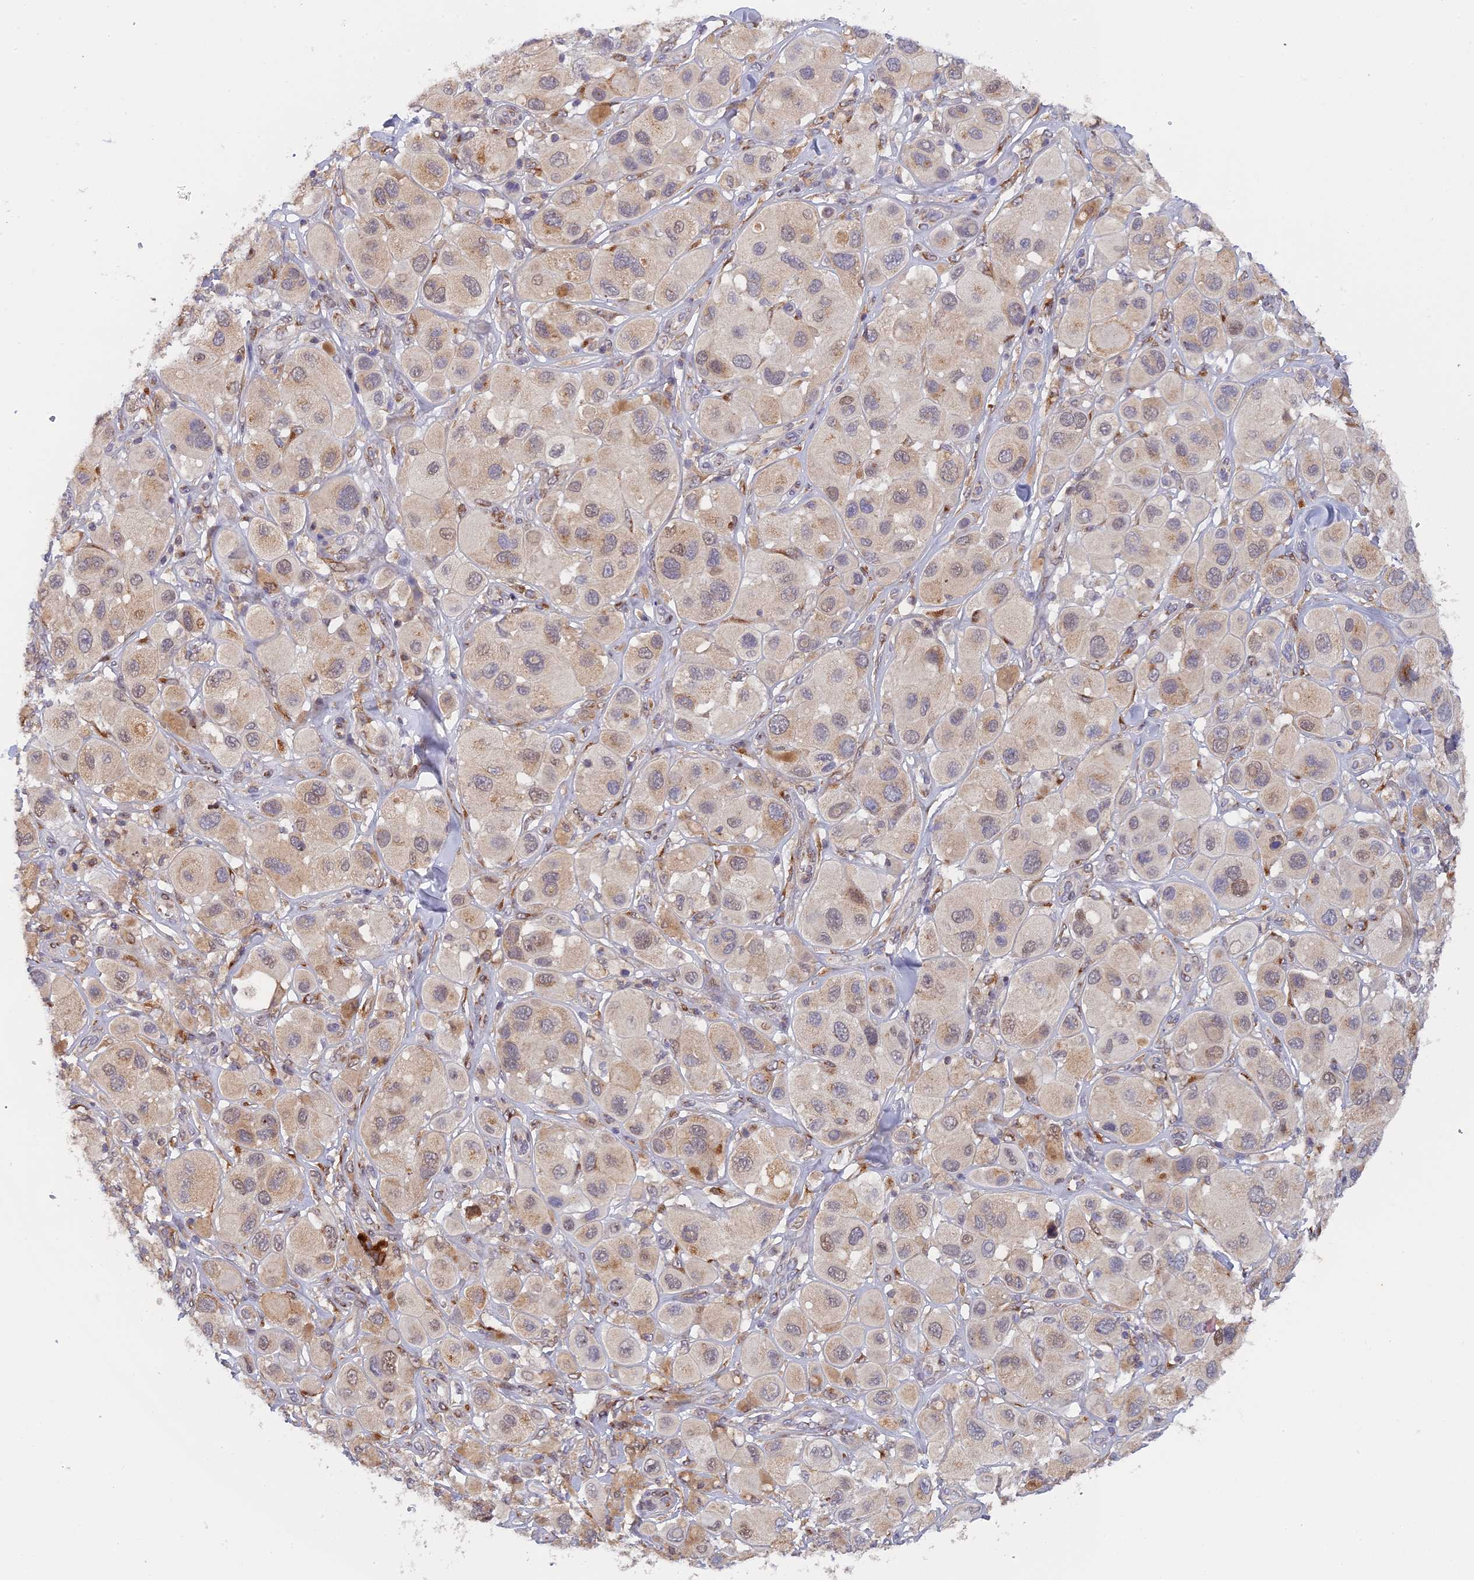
{"staining": {"intensity": "weak", "quantity": "25%-75%", "location": "cytoplasmic/membranous,nuclear"}, "tissue": "melanoma", "cell_type": "Tumor cells", "image_type": "cancer", "snomed": [{"axis": "morphology", "description": "Malignant melanoma, Metastatic site"}, {"axis": "topography", "description": "Skin"}], "caption": "The histopathology image exhibits a brown stain indicating the presence of a protein in the cytoplasmic/membranous and nuclear of tumor cells in malignant melanoma (metastatic site).", "gene": "SNX17", "patient": {"sex": "male", "age": 41}}